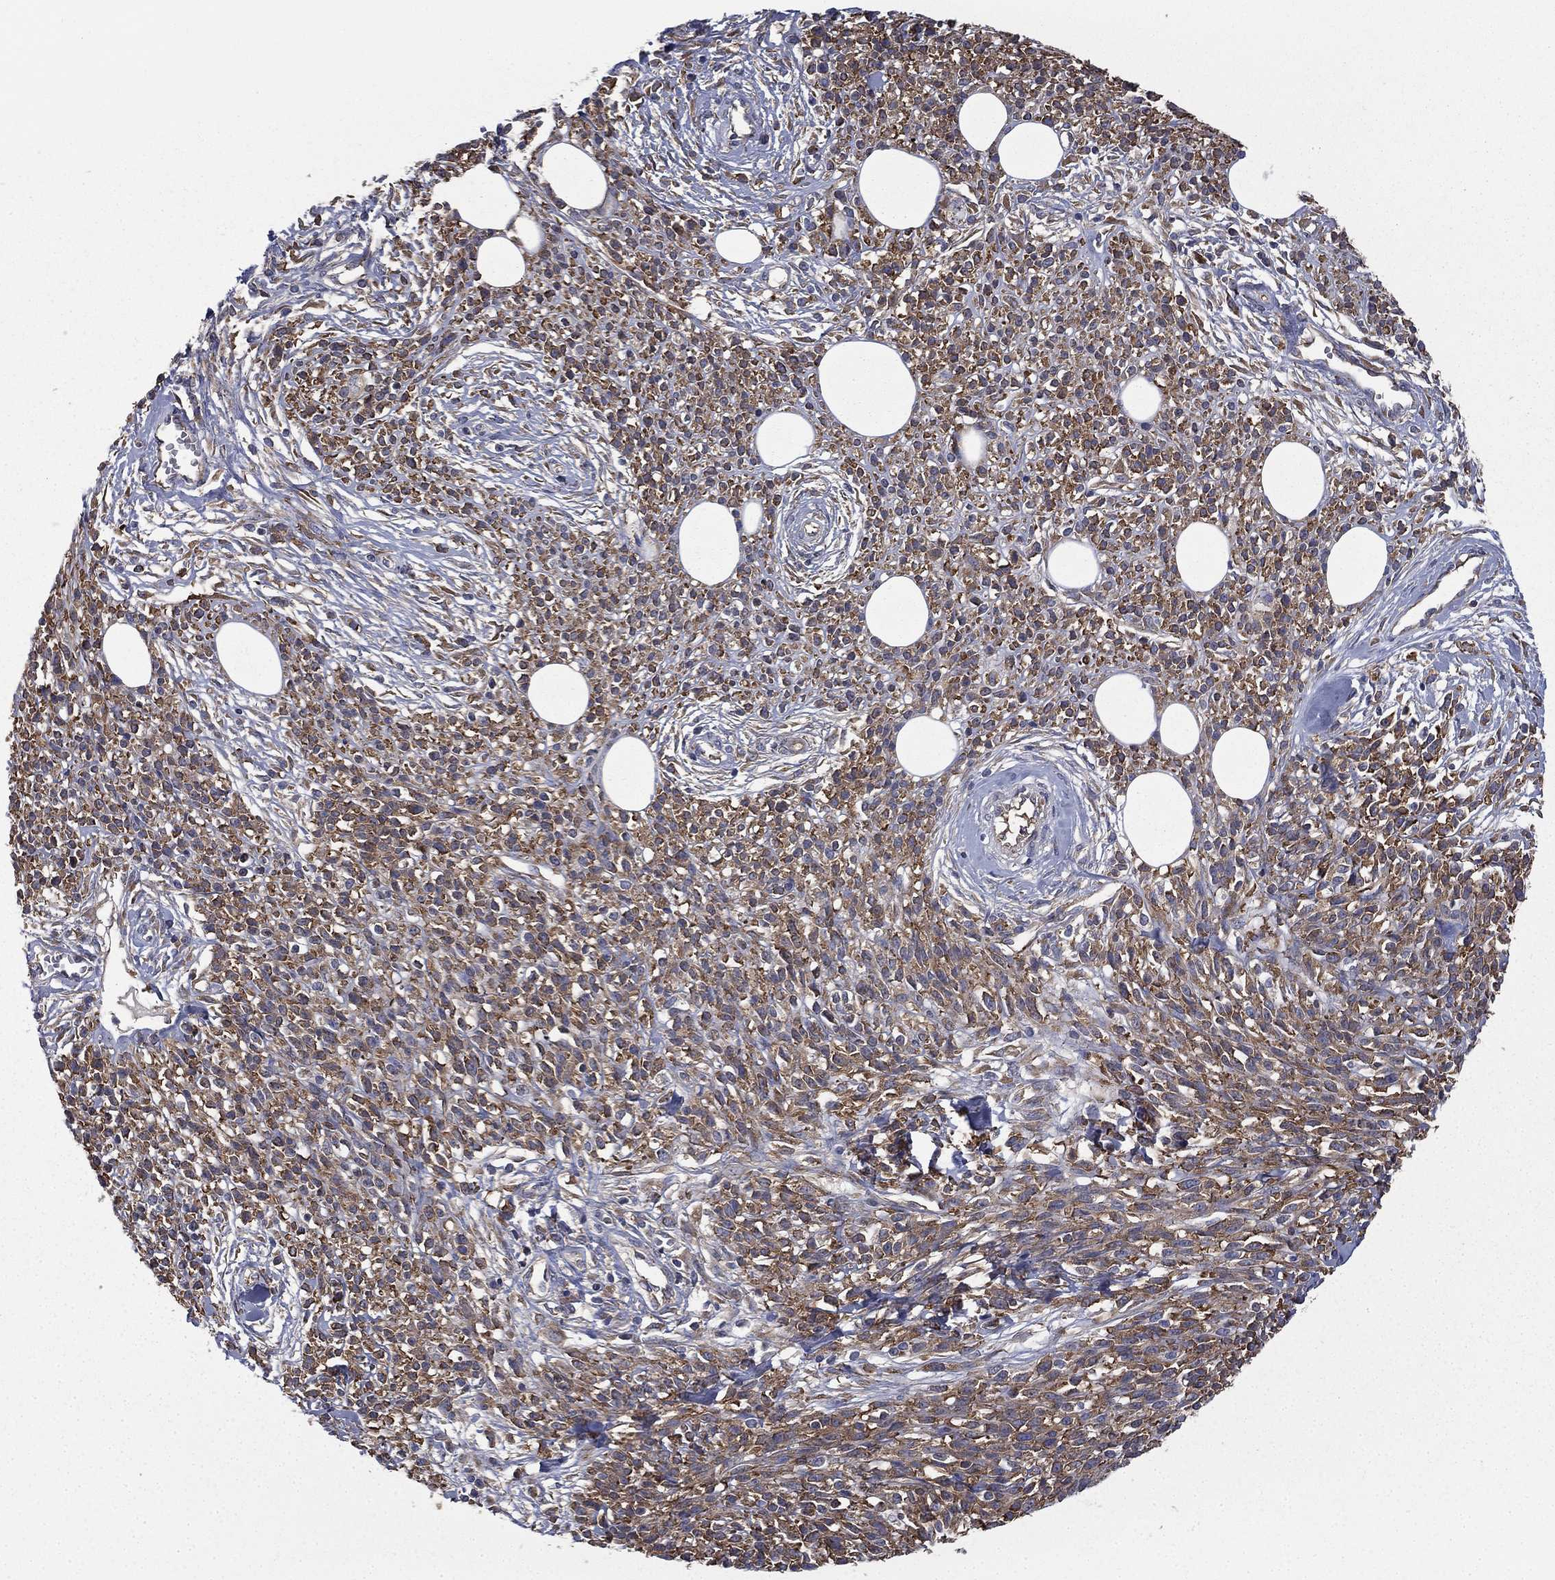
{"staining": {"intensity": "moderate", "quantity": "25%-75%", "location": "cytoplasmic/membranous"}, "tissue": "melanoma", "cell_type": "Tumor cells", "image_type": "cancer", "snomed": [{"axis": "morphology", "description": "Malignant melanoma, NOS"}, {"axis": "topography", "description": "Skin"}, {"axis": "topography", "description": "Skin of trunk"}], "caption": "Tumor cells display medium levels of moderate cytoplasmic/membranous positivity in about 25%-75% of cells in human malignant melanoma.", "gene": "FARSA", "patient": {"sex": "male", "age": 74}}